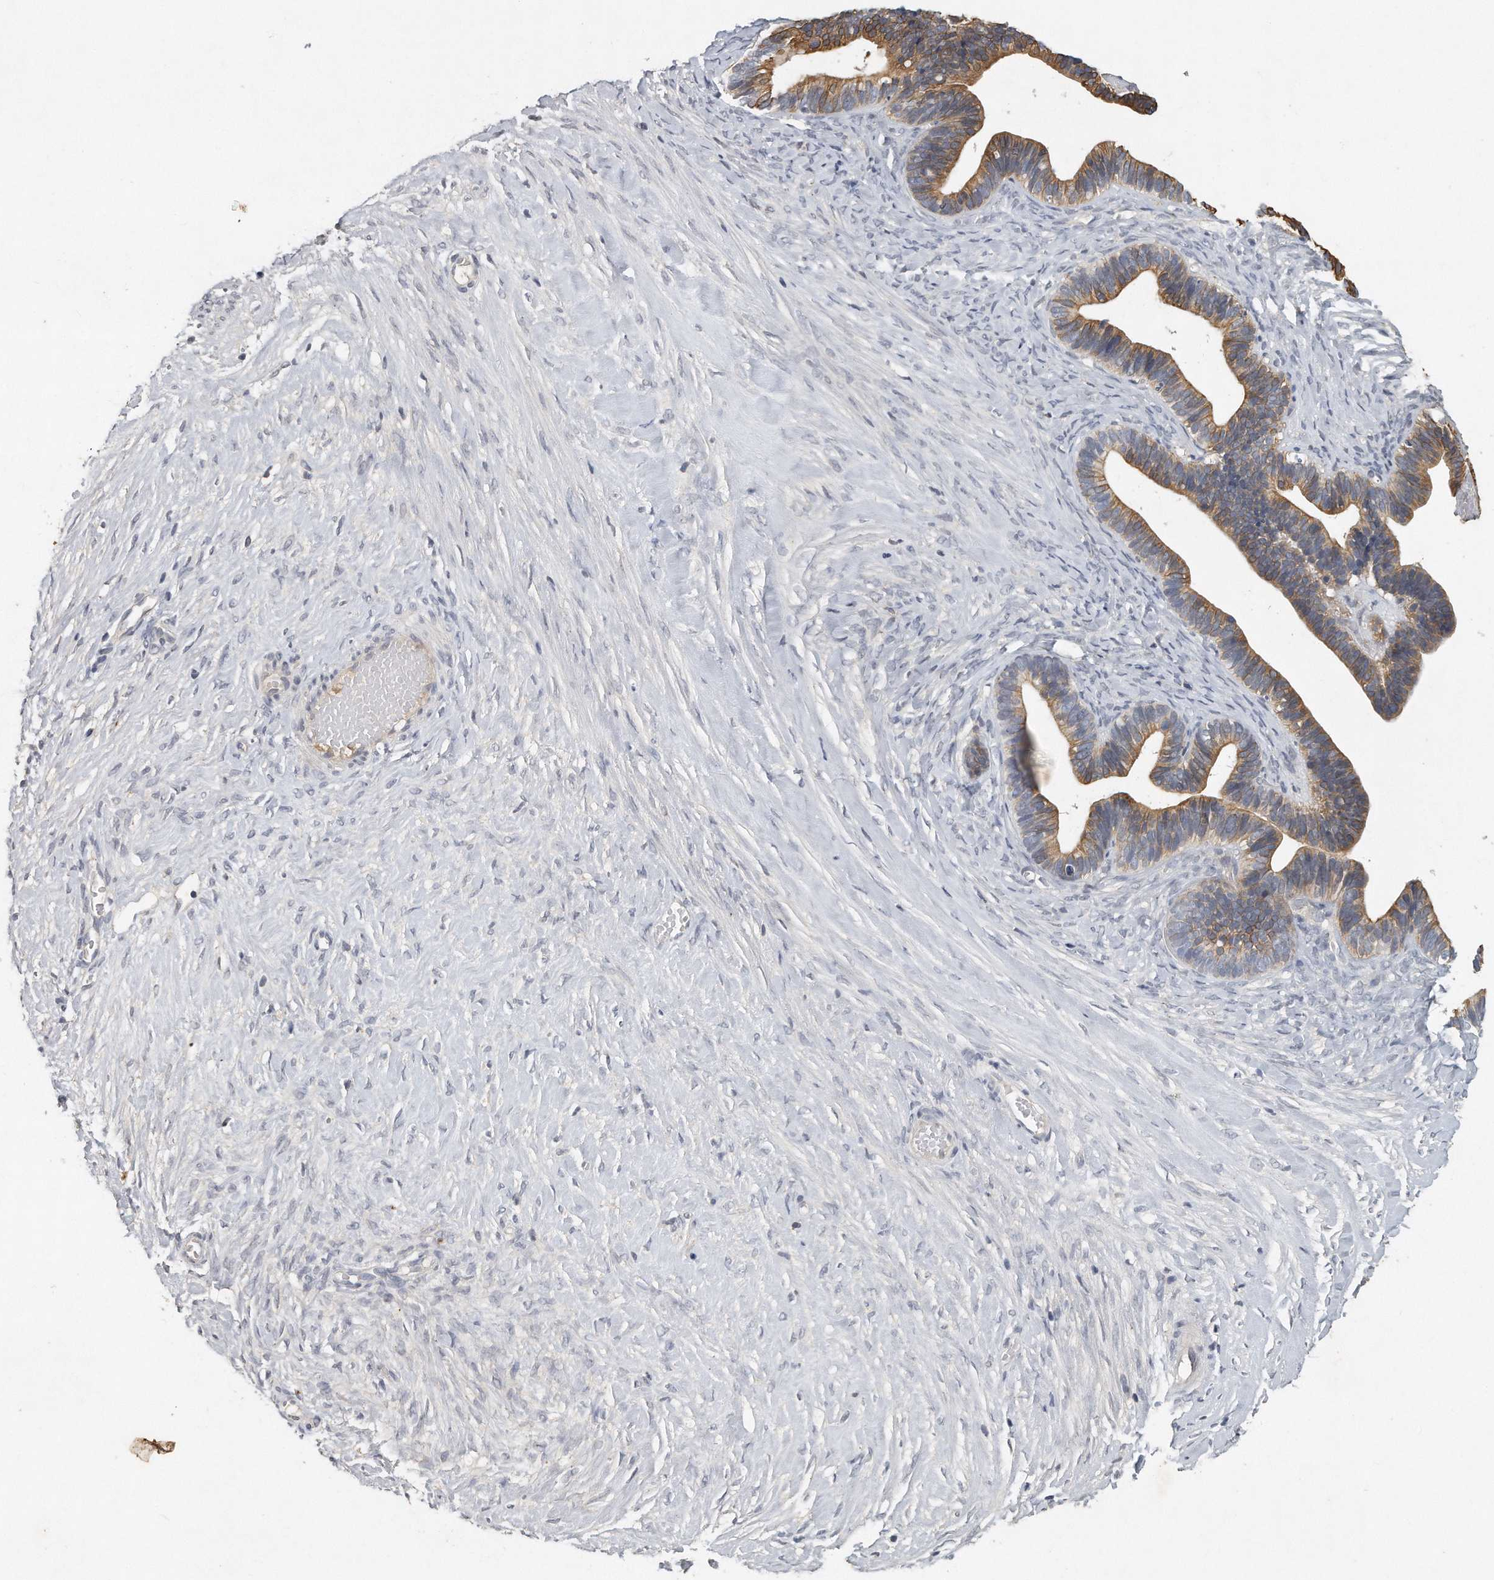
{"staining": {"intensity": "moderate", "quantity": ">75%", "location": "cytoplasmic/membranous"}, "tissue": "ovarian cancer", "cell_type": "Tumor cells", "image_type": "cancer", "snomed": [{"axis": "morphology", "description": "Cystadenocarcinoma, serous, NOS"}, {"axis": "topography", "description": "Ovary"}], "caption": "A medium amount of moderate cytoplasmic/membranous positivity is appreciated in approximately >75% of tumor cells in serous cystadenocarcinoma (ovarian) tissue.", "gene": "CAMK1", "patient": {"sex": "female", "age": 56}}